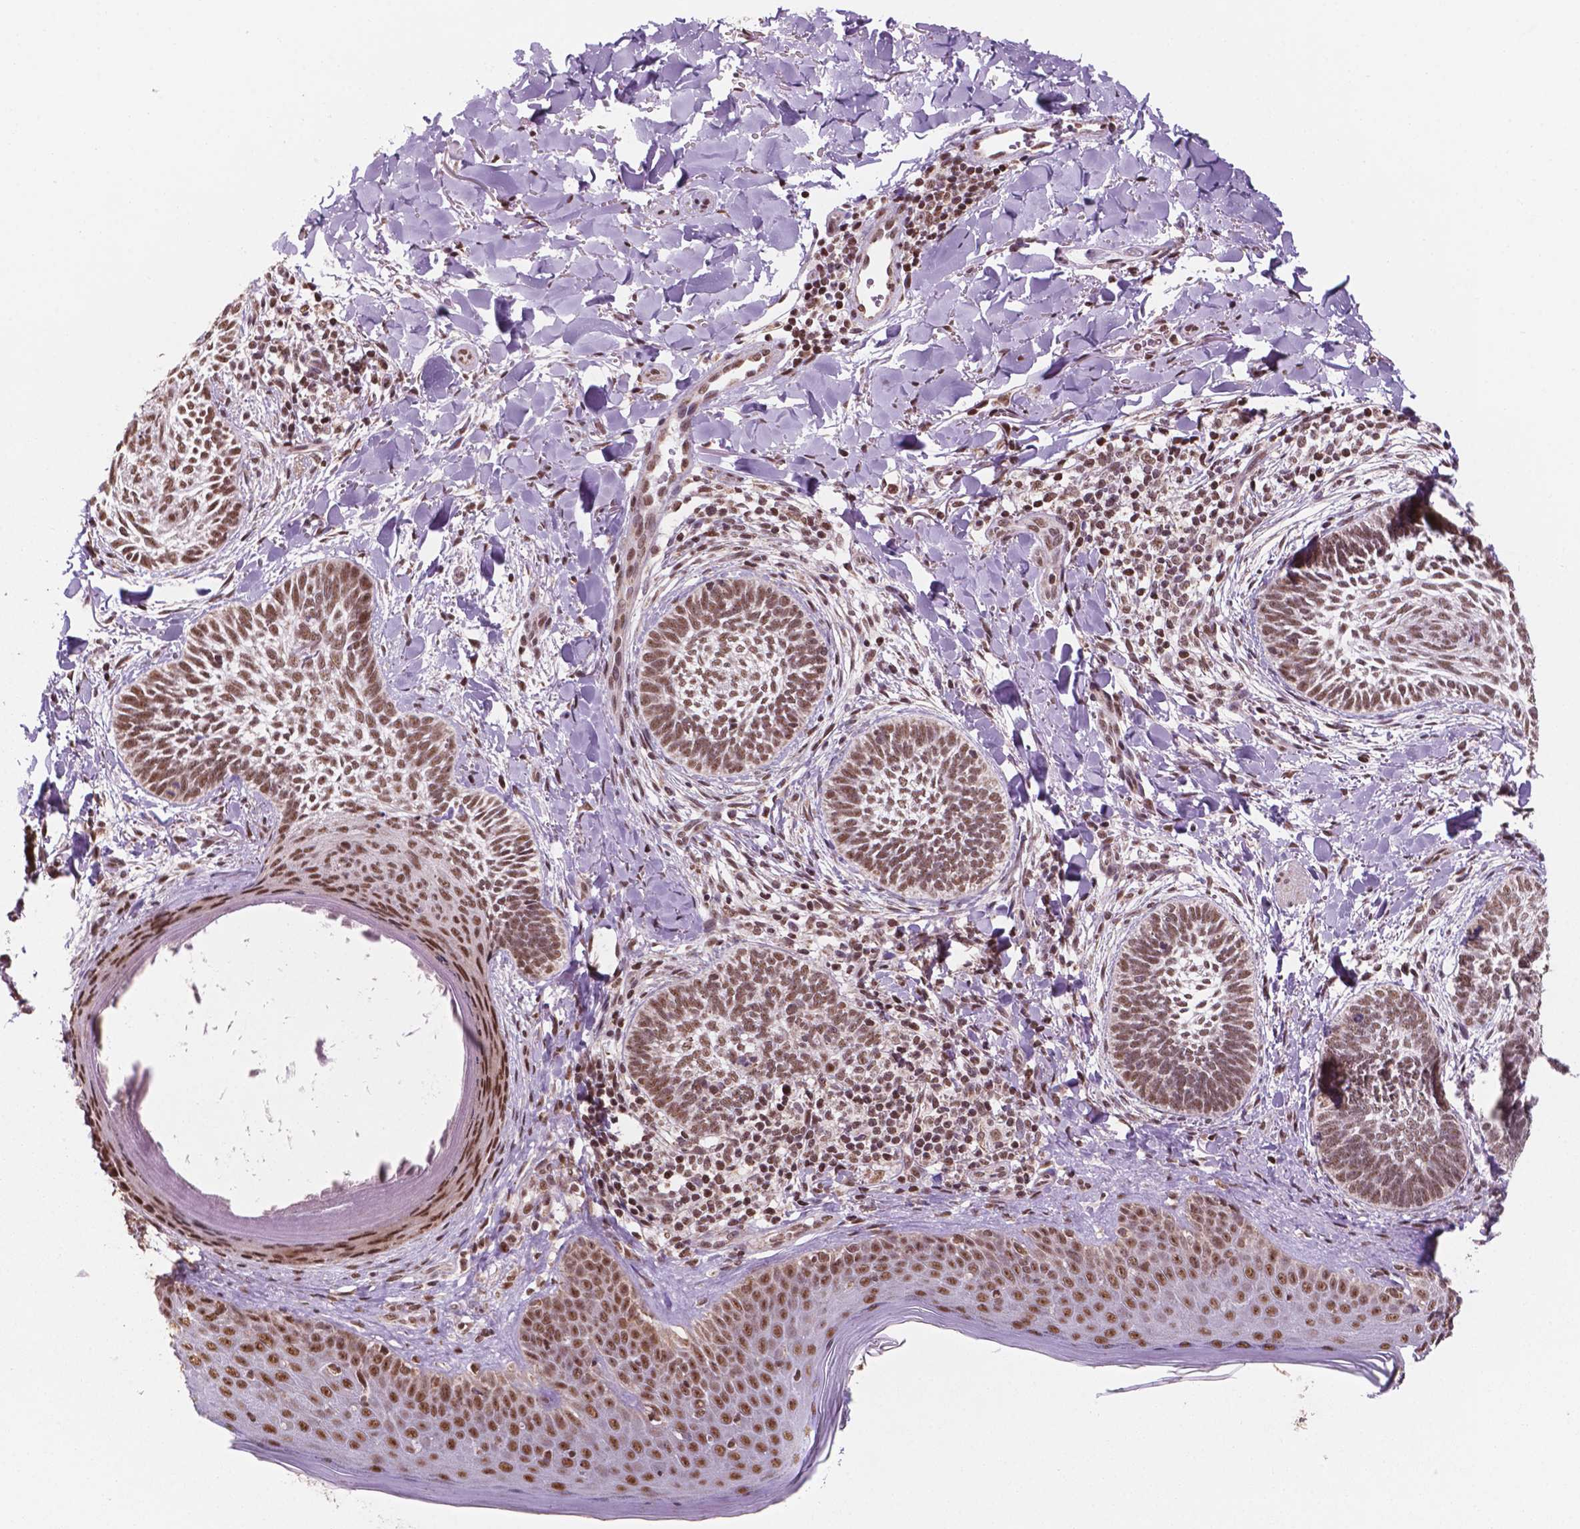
{"staining": {"intensity": "moderate", "quantity": ">75%", "location": "nuclear"}, "tissue": "skin cancer", "cell_type": "Tumor cells", "image_type": "cancer", "snomed": [{"axis": "morphology", "description": "Normal tissue, NOS"}, {"axis": "morphology", "description": "Basal cell carcinoma"}, {"axis": "topography", "description": "Skin"}], "caption": "Immunohistochemical staining of human skin cancer (basal cell carcinoma) demonstrates medium levels of moderate nuclear protein positivity in about >75% of tumor cells. (IHC, brightfield microscopy, high magnification).", "gene": "NDUFA10", "patient": {"sex": "male", "age": 46}}